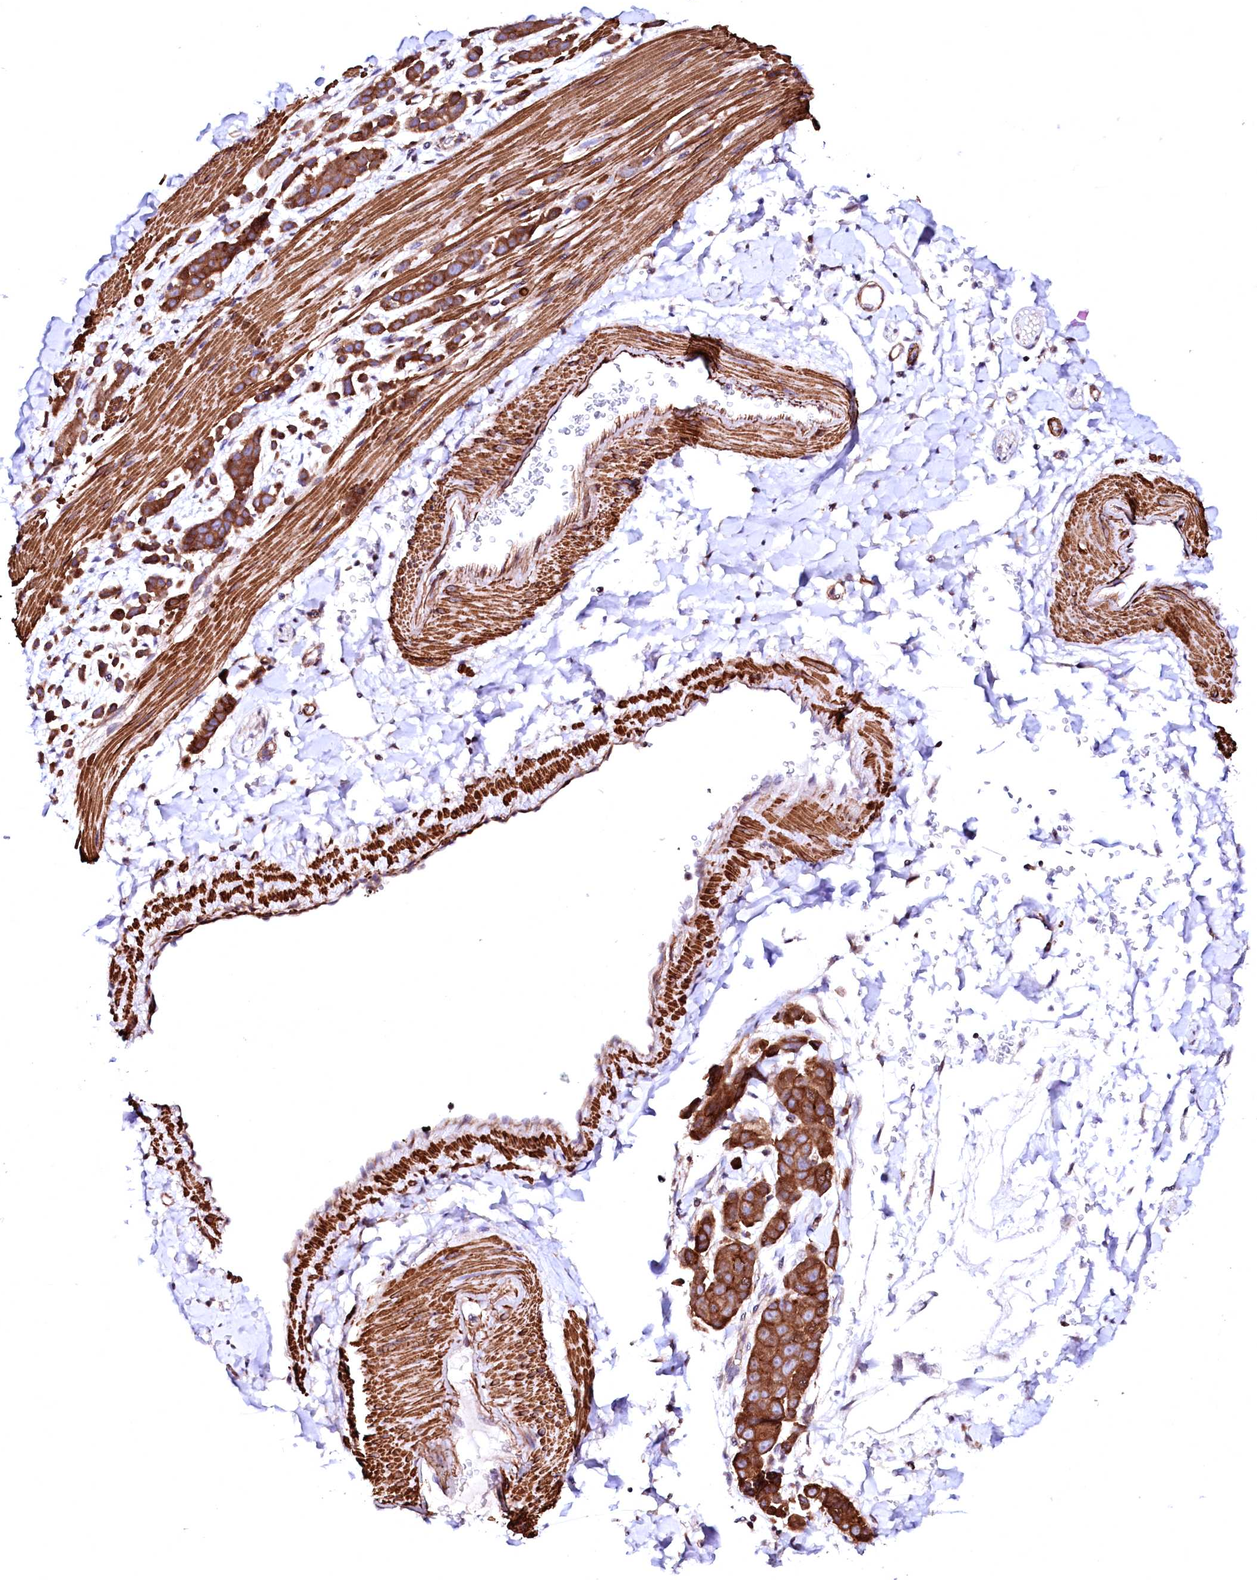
{"staining": {"intensity": "strong", "quantity": ">75%", "location": "cytoplasmic/membranous"}, "tissue": "pancreatic cancer", "cell_type": "Tumor cells", "image_type": "cancer", "snomed": [{"axis": "morphology", "description": "Normal tissue, NOS"}, {"axis": "morphology", "description": "Adenocarcinoma, NOS"}, {"axis": "topography", "description": "Pancreas"}], "caption": "Protein staining of pancreatic adenocarcinoma tissue reveals strong cytoplasmic/membranous expression in approximately >75% of tumor cells.", "gene": "GPR176", "patient": {"sex": "female", "age": 64}}